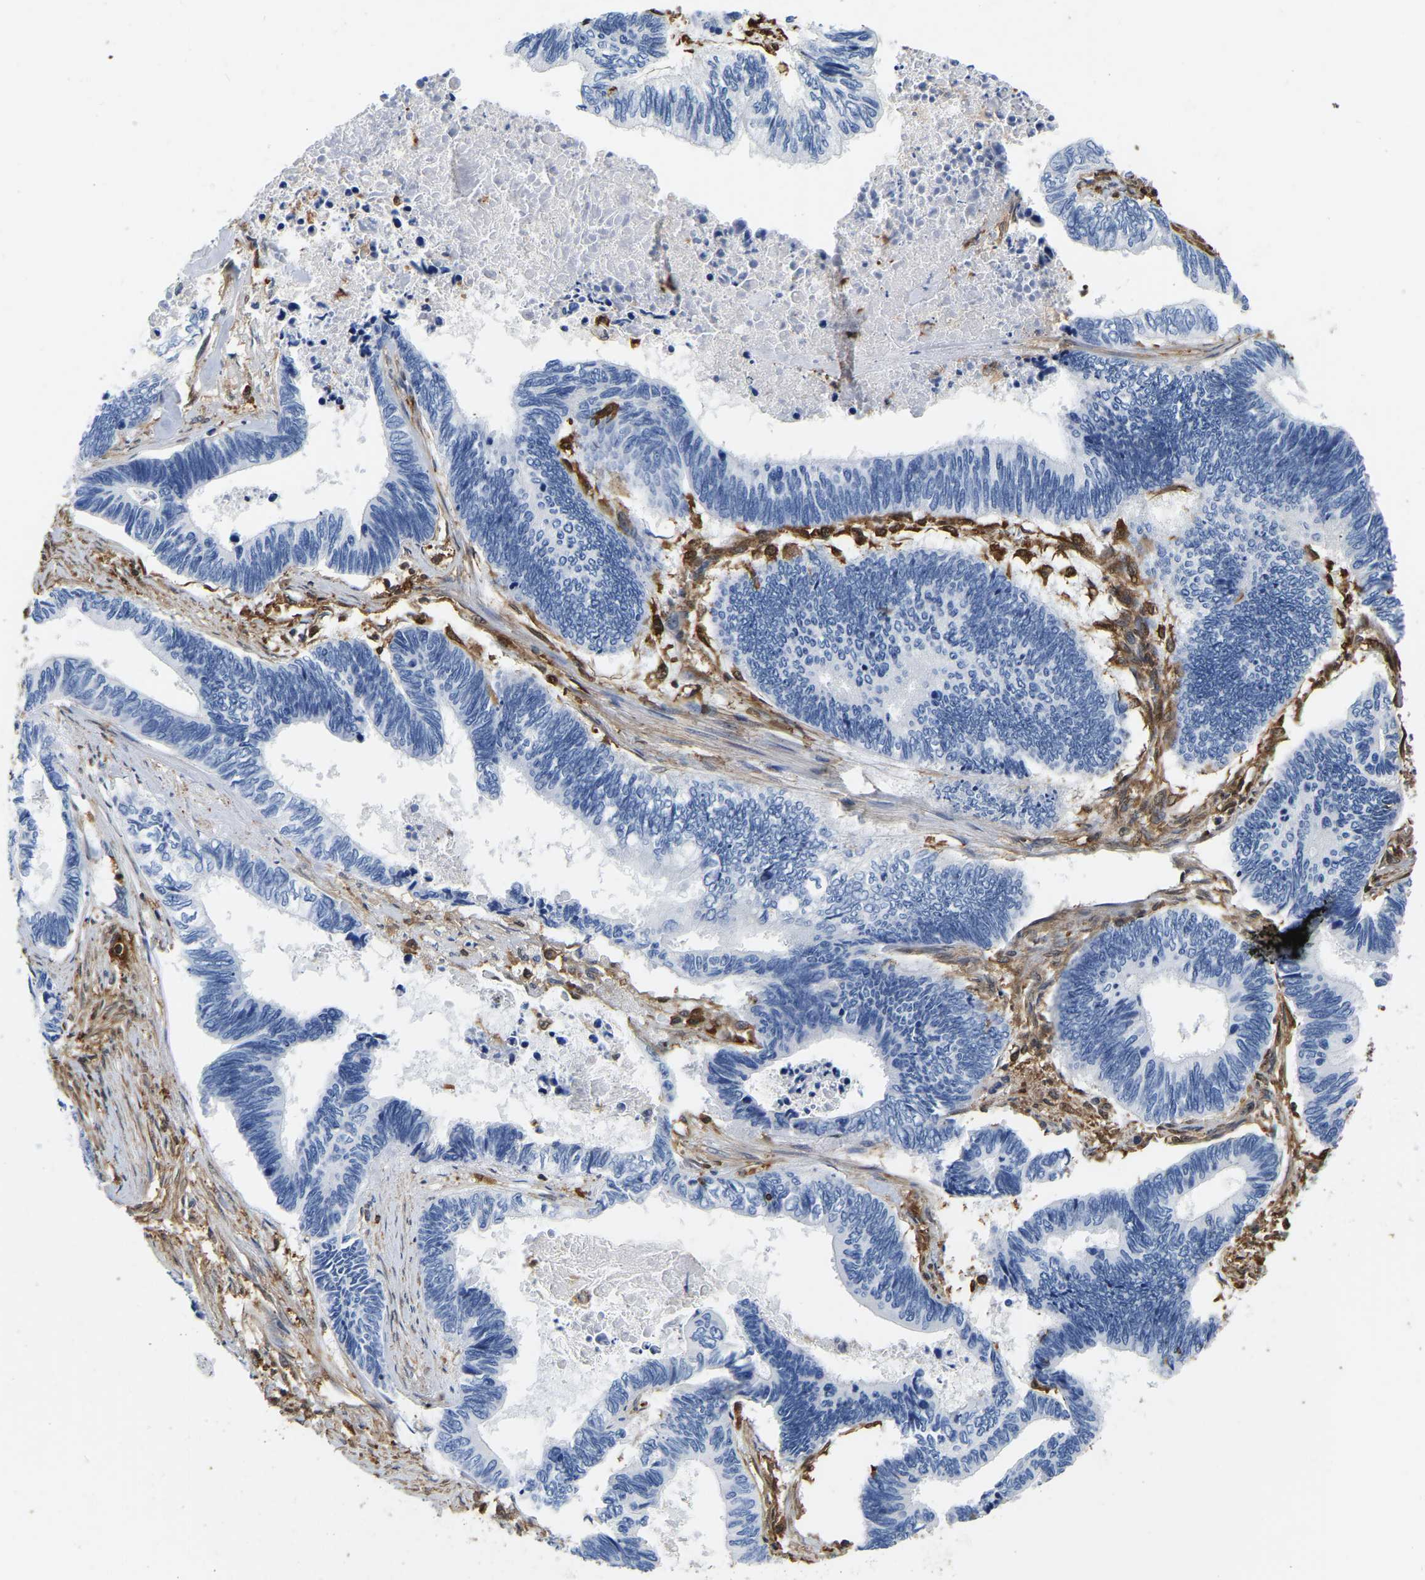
{"staining": {"intensity": "negative", "quantity": "none", "location": "none"}, "tissue": "pancreatic cancer", "cell_type": "Tumor cells", "image_type": "cancer", "snomed": [{"axis": "morphology", "description": "Adenocarcinoma, NOS"}, {"axis": "topography", "description": "Pancreas"}], "caption": "An immunohistochemistry (IHC) photomicrograph of pancreatic adenocarcinoma is shown. There is no staining in tumor cells of pancreatic adenocarcinoma.", "gene": "LDHB", "patient": {"sex": "female", "age": 70}}